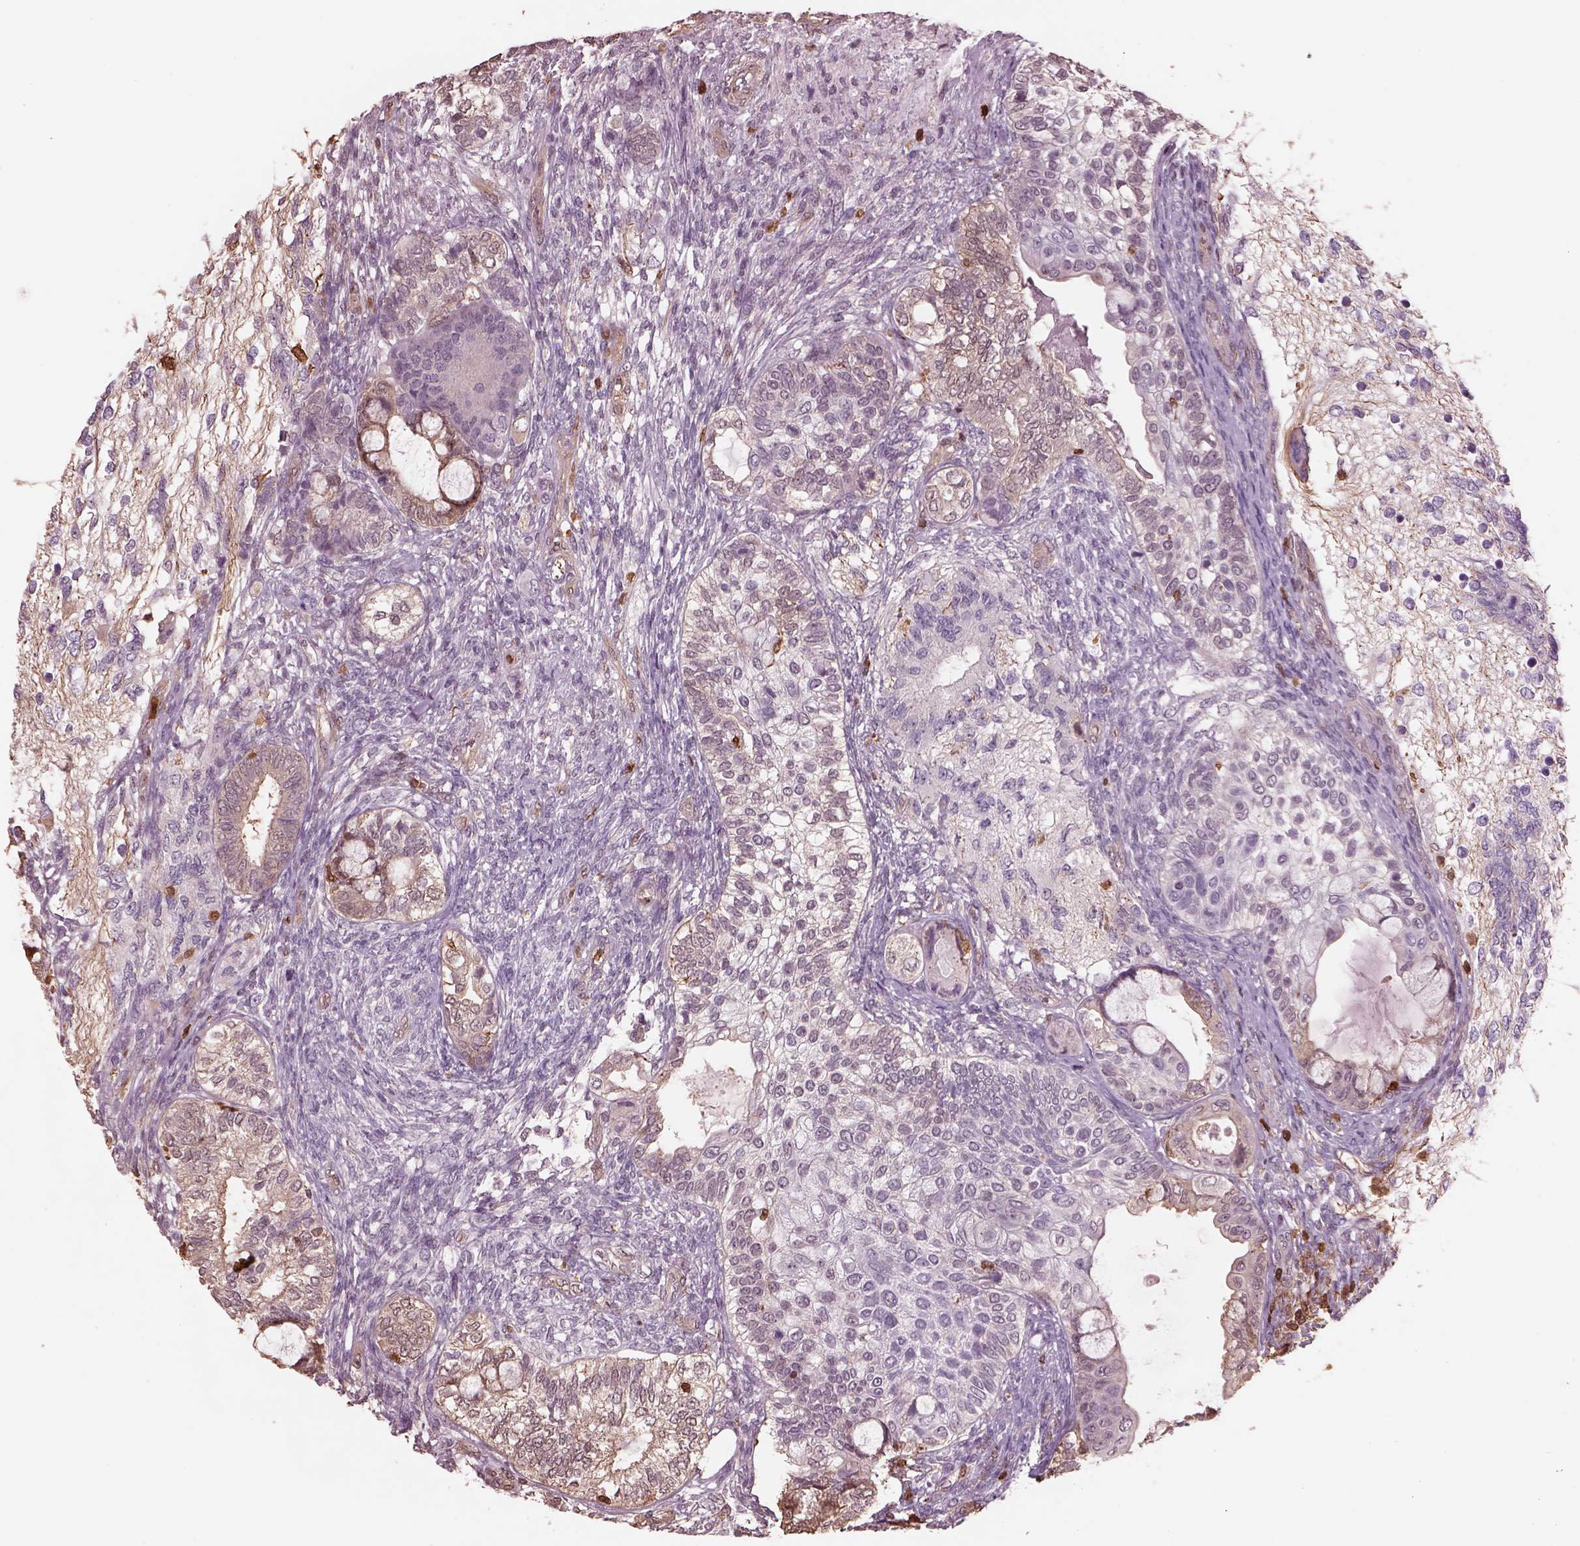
{"staining": {"intensity": "negative", "quantity": "none", "location": "none"}, "tissue": "testis cancer", "cell_type": "Tumor cells", "image_type": "cancer", "snomed": [{"axis": "morphology", "description": "Seminoma, NOS"}, {"axis": "morphology", "description": "Carcinoma, Embryonal, NOS"}, {"axis": "topography", "description": "Testis"}], "caption": "A high-resolution histopathology image shows immunohistochemistry (IHC) staining of testis cancer (seminoma), which reveals no significant expression in tumor cells. (Immunohistochemistry, brightfield microscopy, high magnification).", "gene": "IL31RA", "patient": {"sex": "male", "age": 41}}